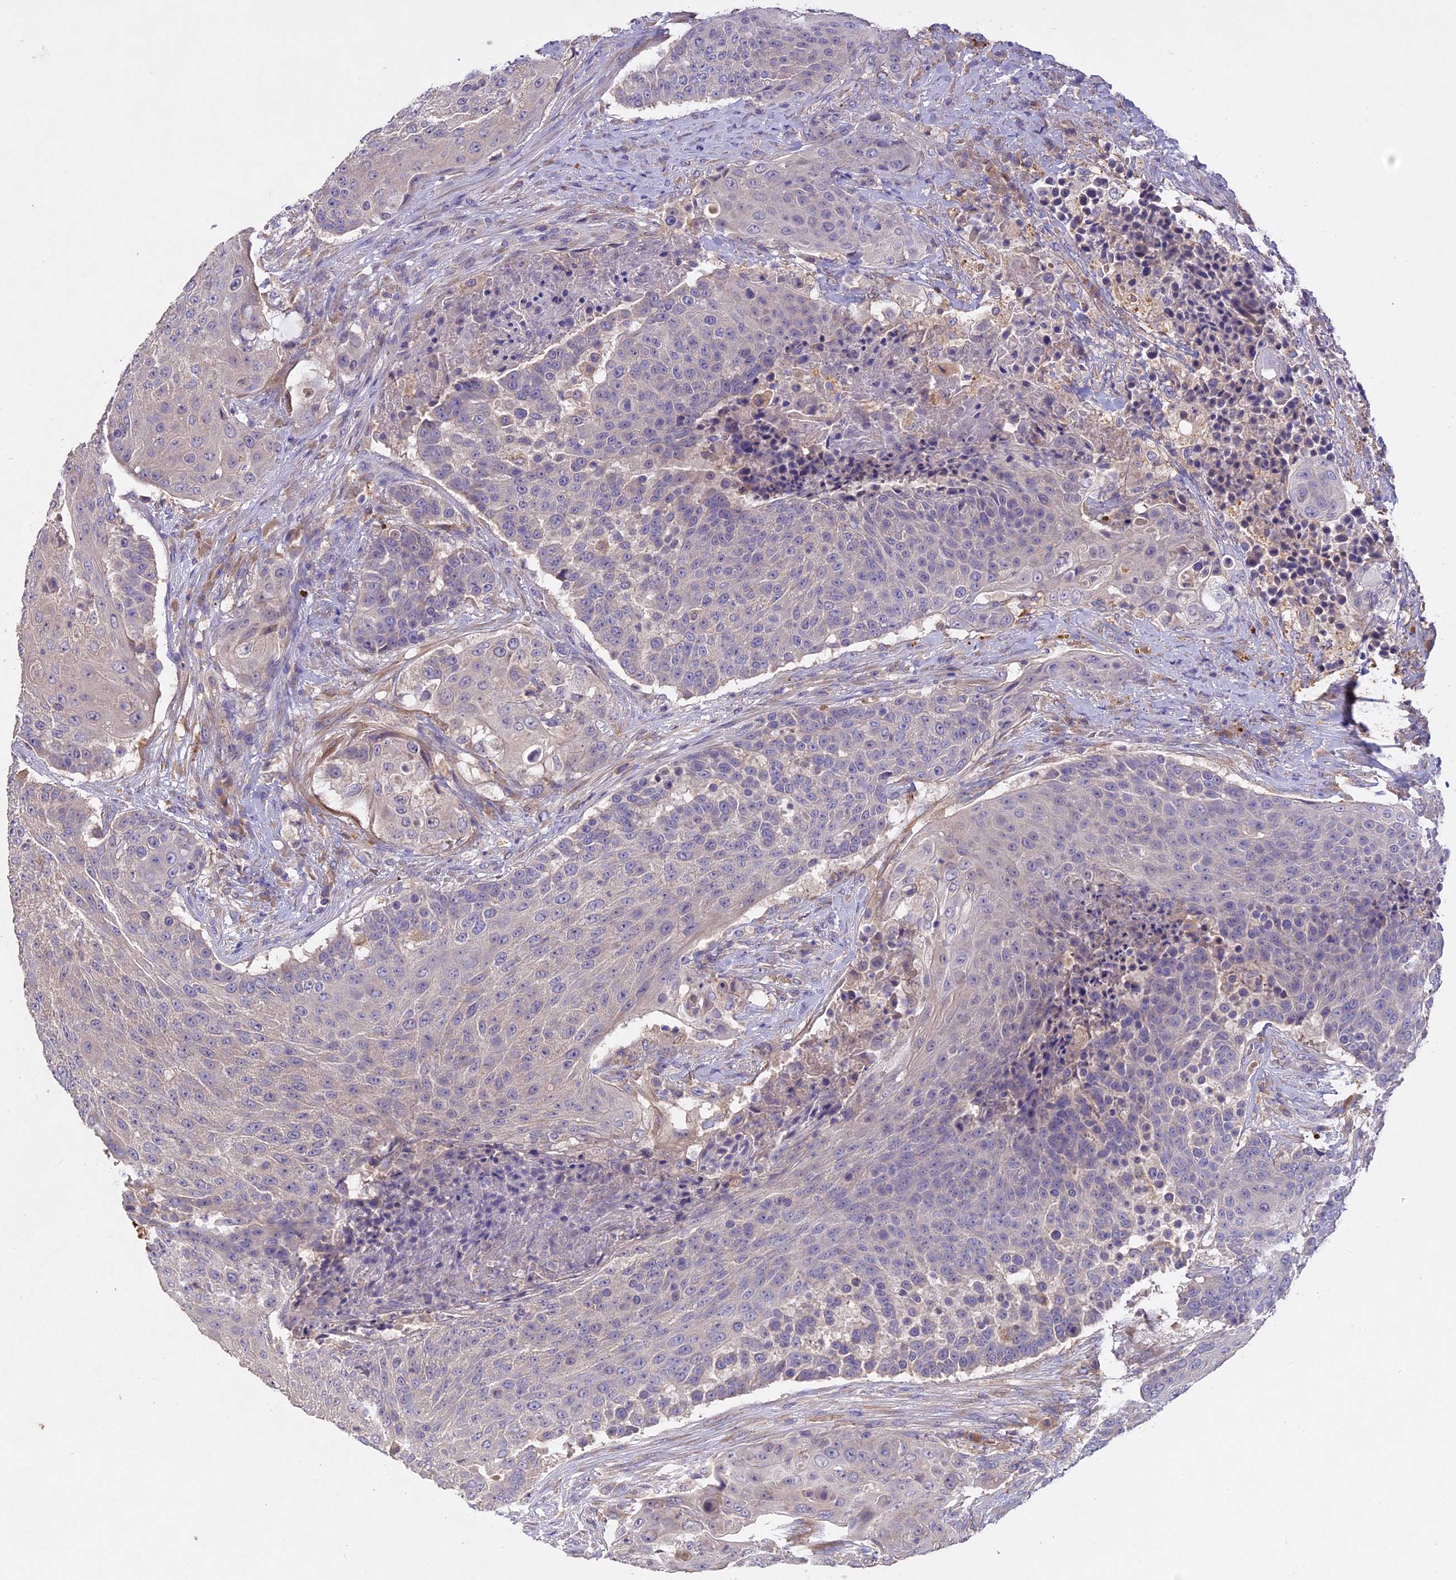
{"staining": {"intensity": "weak", "quantity": "<25%", "location": "cytoplasmic/membranous"}, "tissue": "urothelial cancer", "cell_type": "Tumor cells", "image_type": "cancer", "snomed": [{"axis": "morphology", "description": "Urothelial carcinoma, High grade"}, {"axis": "topography", "description": "Urinary bladder"}], "caption": "Immunohistochemistry (IHC) of human urothelial cancer exhibits no staining in tumor cells. (DAB immunohistochemistry, high magnification).", "gene": "SLC26A4", "patient": {"sex": "female", "age": 63}}